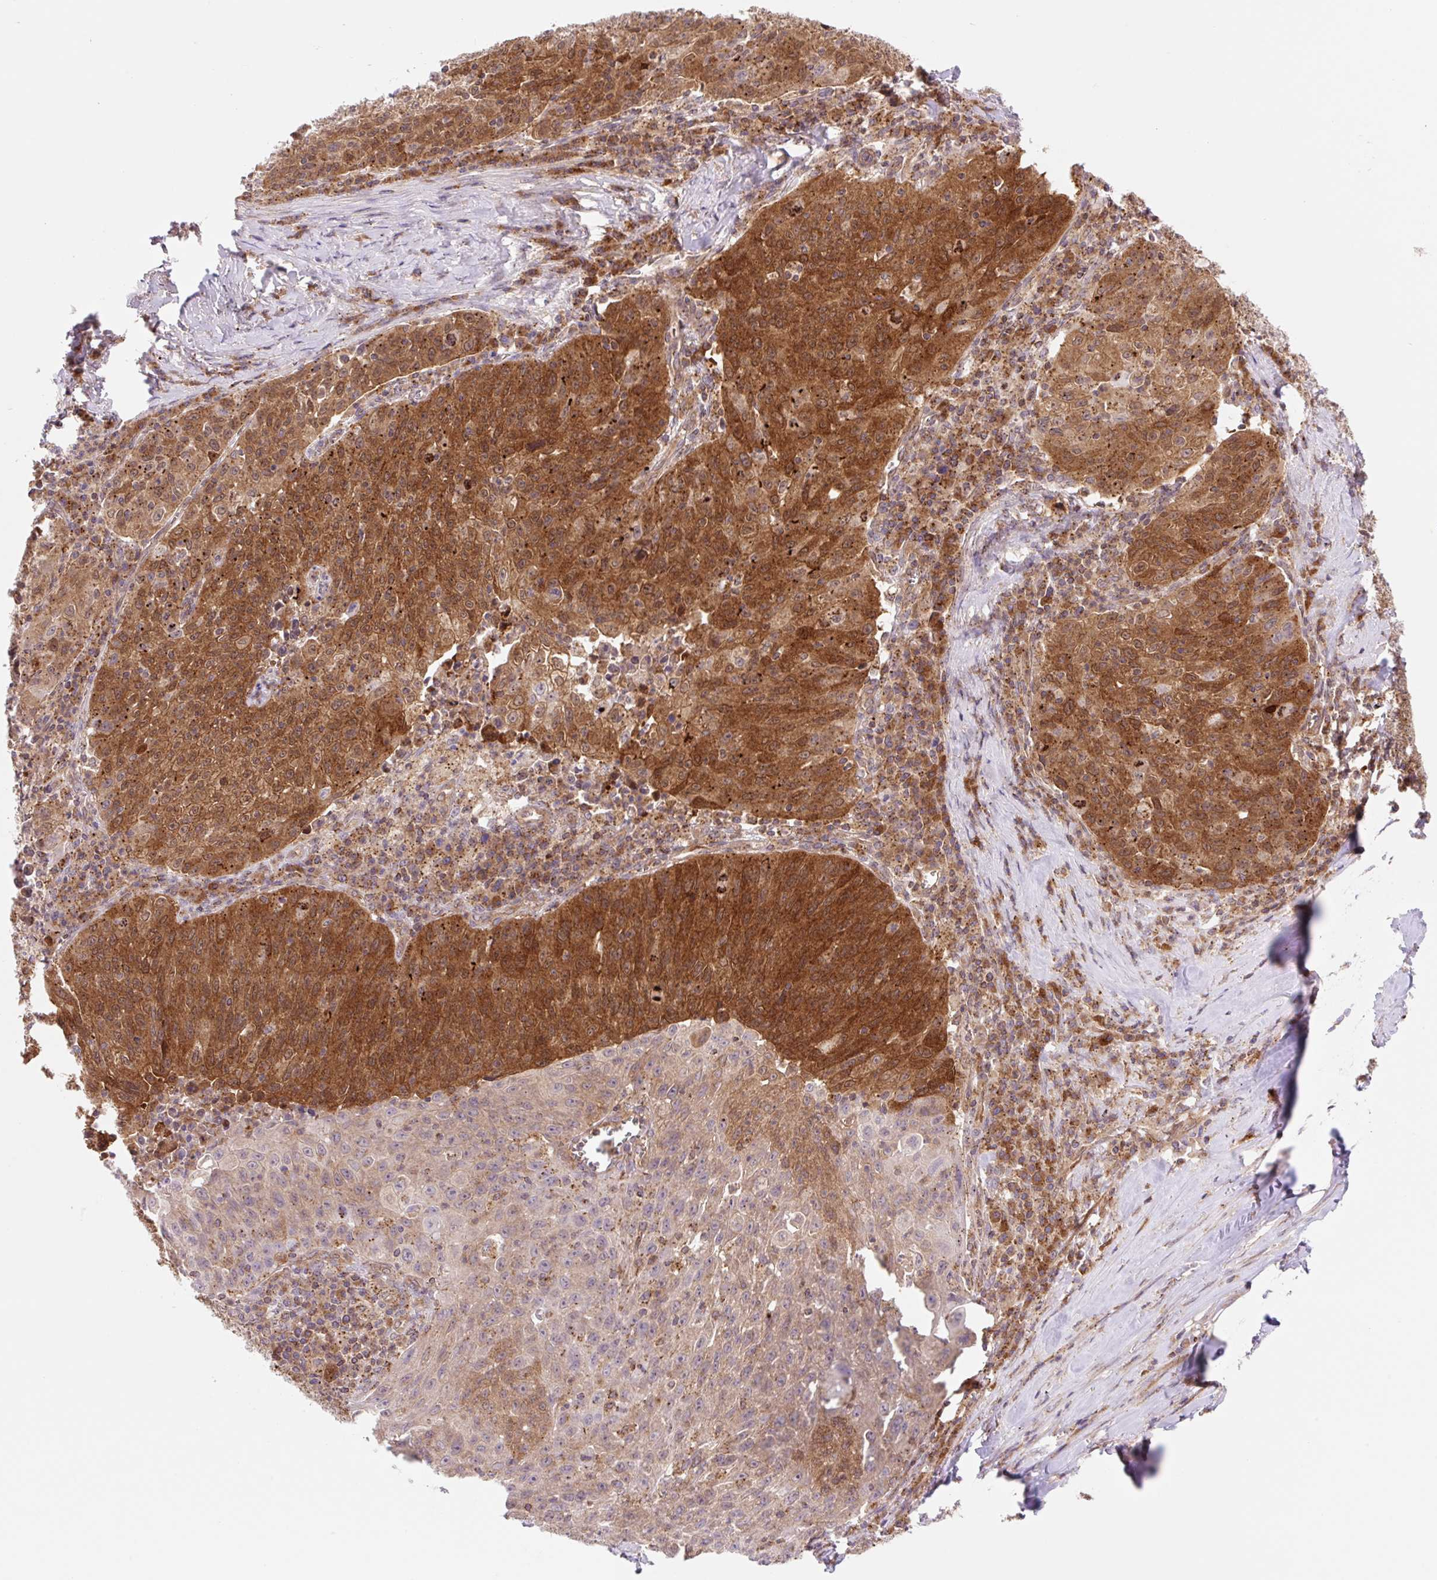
{"staining": {"intensity": "strong", "quantity": ">75%", "location": "cytoplasmic/membranous"}, "tissue": "lung cancer", "cell_type": "Tumor cells", "image_type": "cancer", "snomed": [{"axis": "morphology", "description": "Squamous cell carcinoma, NOS"}, {"axis": "morphology", "description": "Squamous cell carcinoma, metastatic, NOS"}, {"axis": "topography", "description": "Bronchus"}, {"axis": "topography", "description": "Lung"}], "caption": "Protein expression analysis of lung cancer (squamous cell carcinoma) reveals strong cytoplasmic/membranous staining in approximately >75% of tumor cells. Nuclei are stained in blue.", "gene": "VPS4A", "patient": {"sex": "male", "age": 62}}